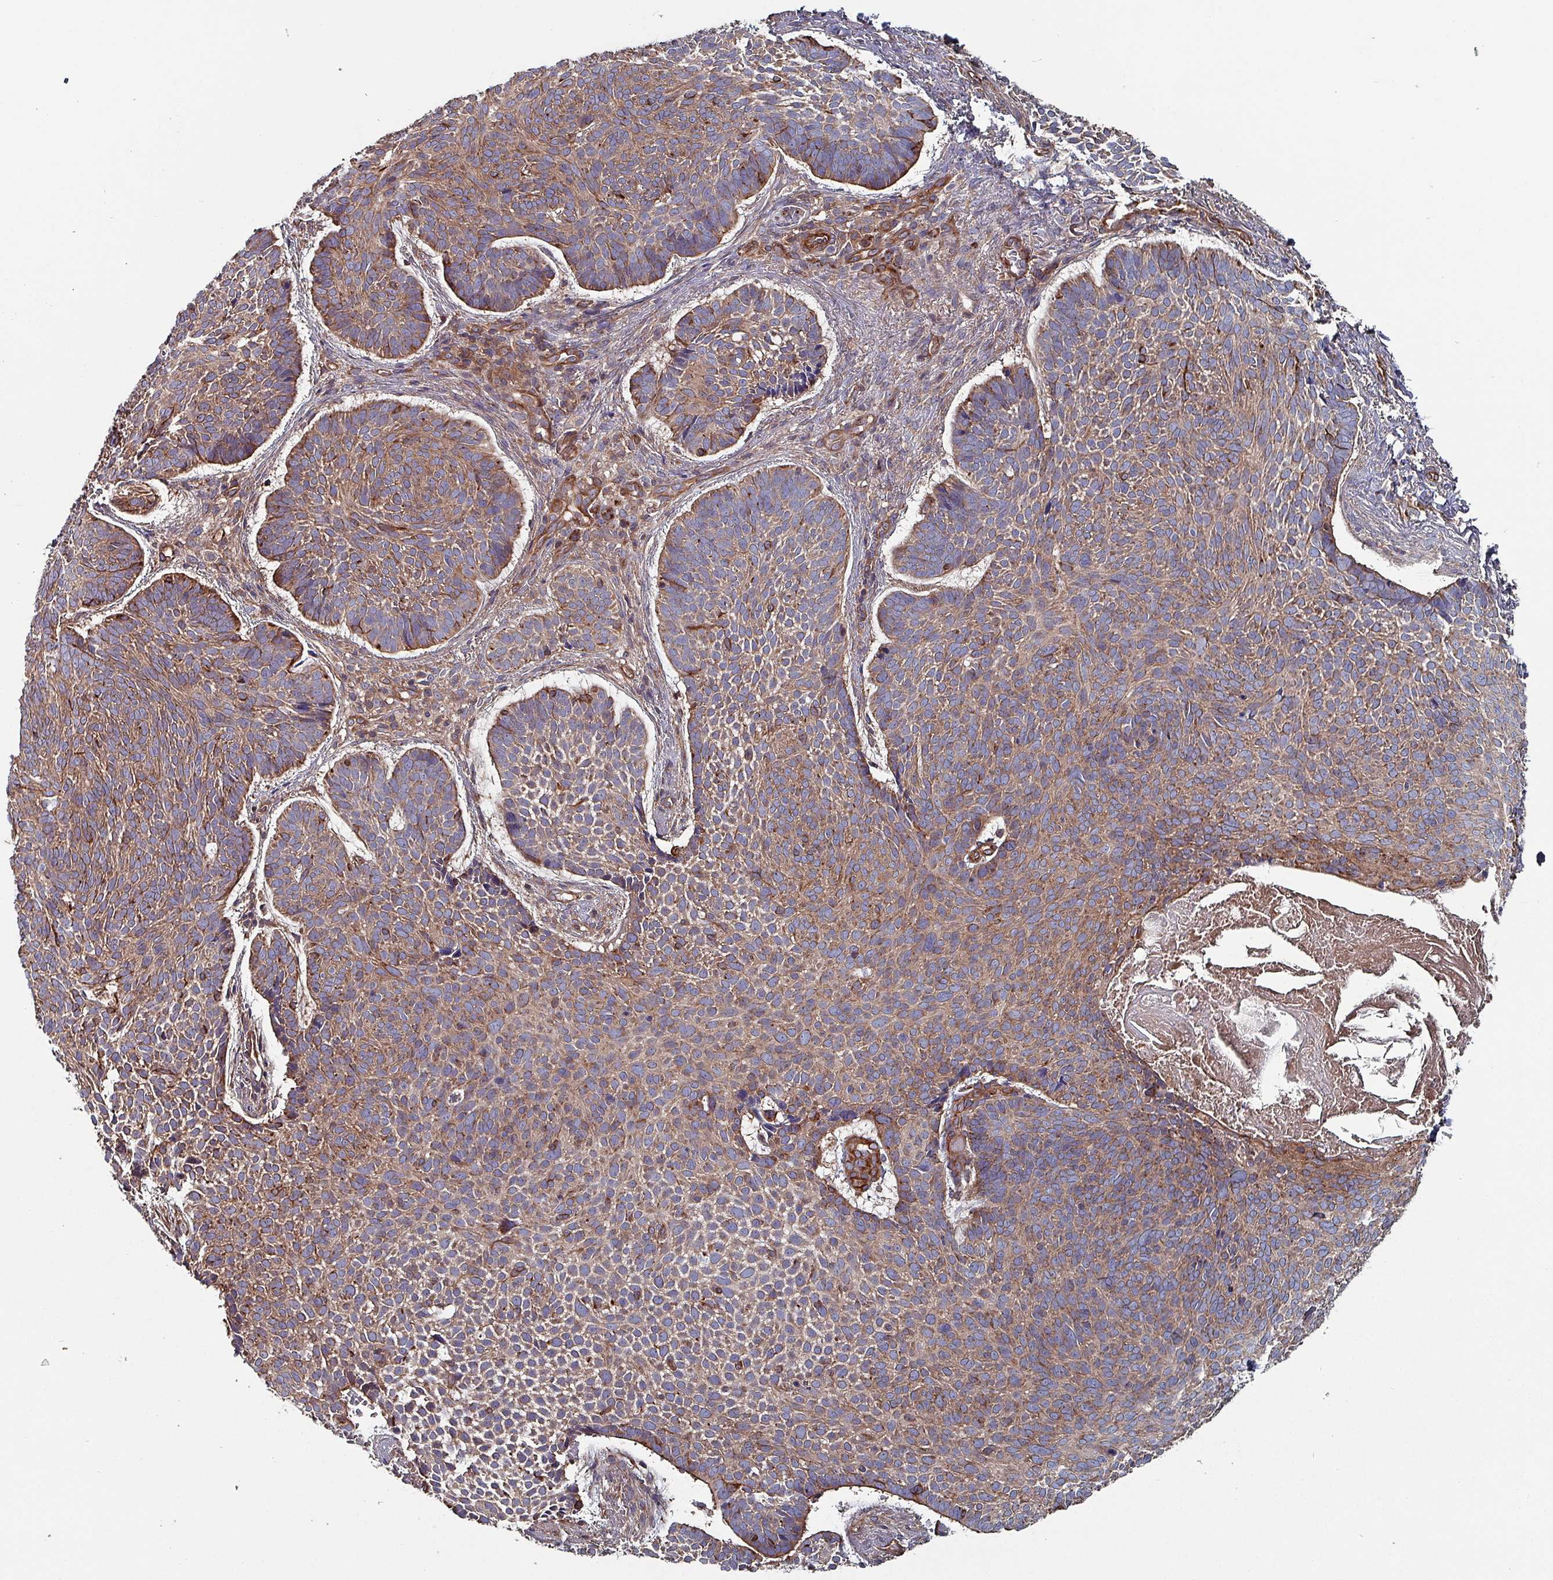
{"staining": {"intensity": "moderate", "quantity": "25%-75%", "location": "cytoplasmic/membranous"}, "tissue": "skin cancer", "cell_type": "Tumor cells", "image_type": "cancer", "snomed": [{"axis": "morphology", "description": "Basal cell carcinoma"}, {"axis": "topography", "description": "Skin"}], "caption": "Protein expression analysis of skin basal cell carcinoma reveals moderate cytoplasmic/membranous staining in approximately 25%-75% of tumor cells.", "gene": "ANO10", "patient": {"sex": "male", "age": 70}}